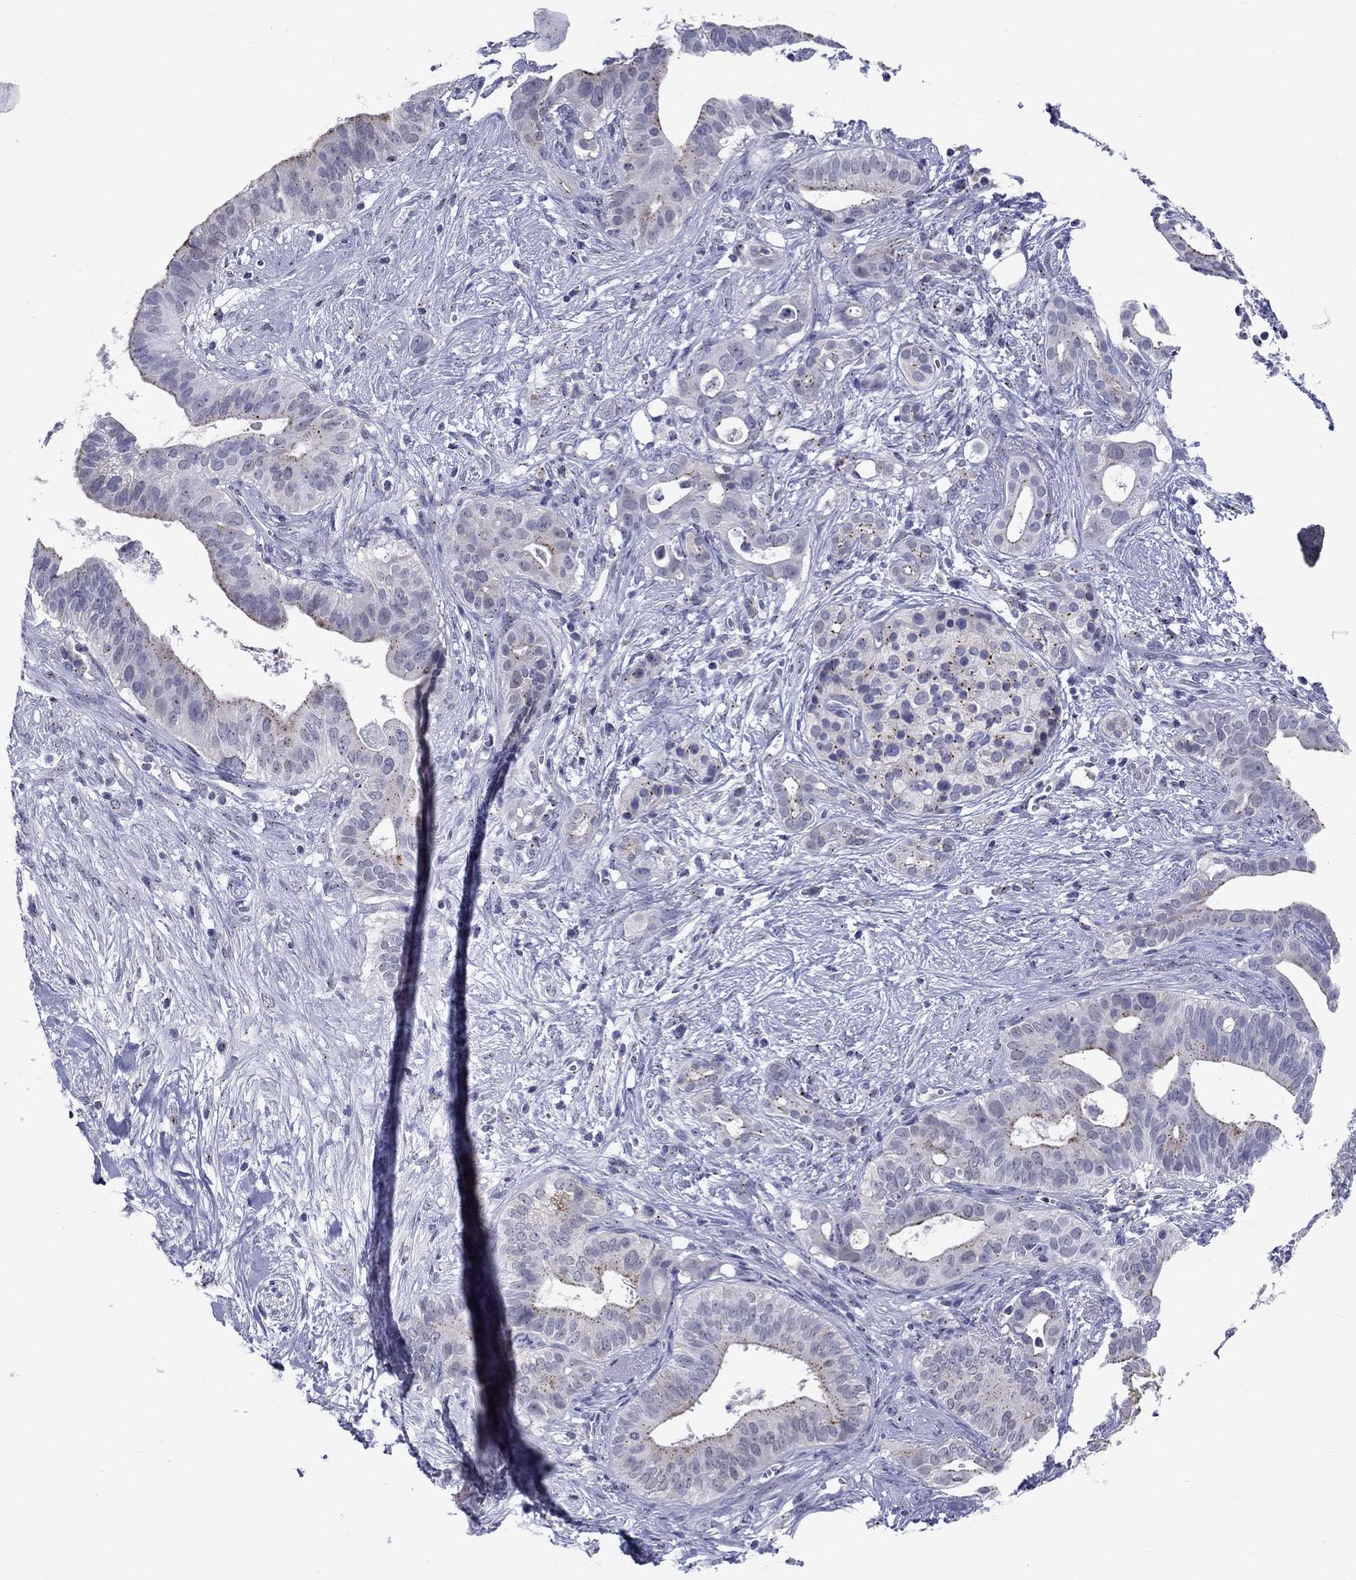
{"staining": {"intensity": "weak", "quantity": "25%-75%", "location": "cytoplasmic/membranous"}, "tissue": "pancreatic cancer", "cell_type": "Tumor cells", "image_type": "cancer", "snomed": [{"axis": "morphology", "description": "Adenocarcinoma, NOS"}, {"axis": "topography", "description": "Pancreas"}], "caption": "Protein staining demonstrates weak cytoplasmic/membranous positivity in about 25%-75% of tumor cells in pancreatic cancer.", "gene": "CEP43", "patient": {"sex": "male", "age": 61}}